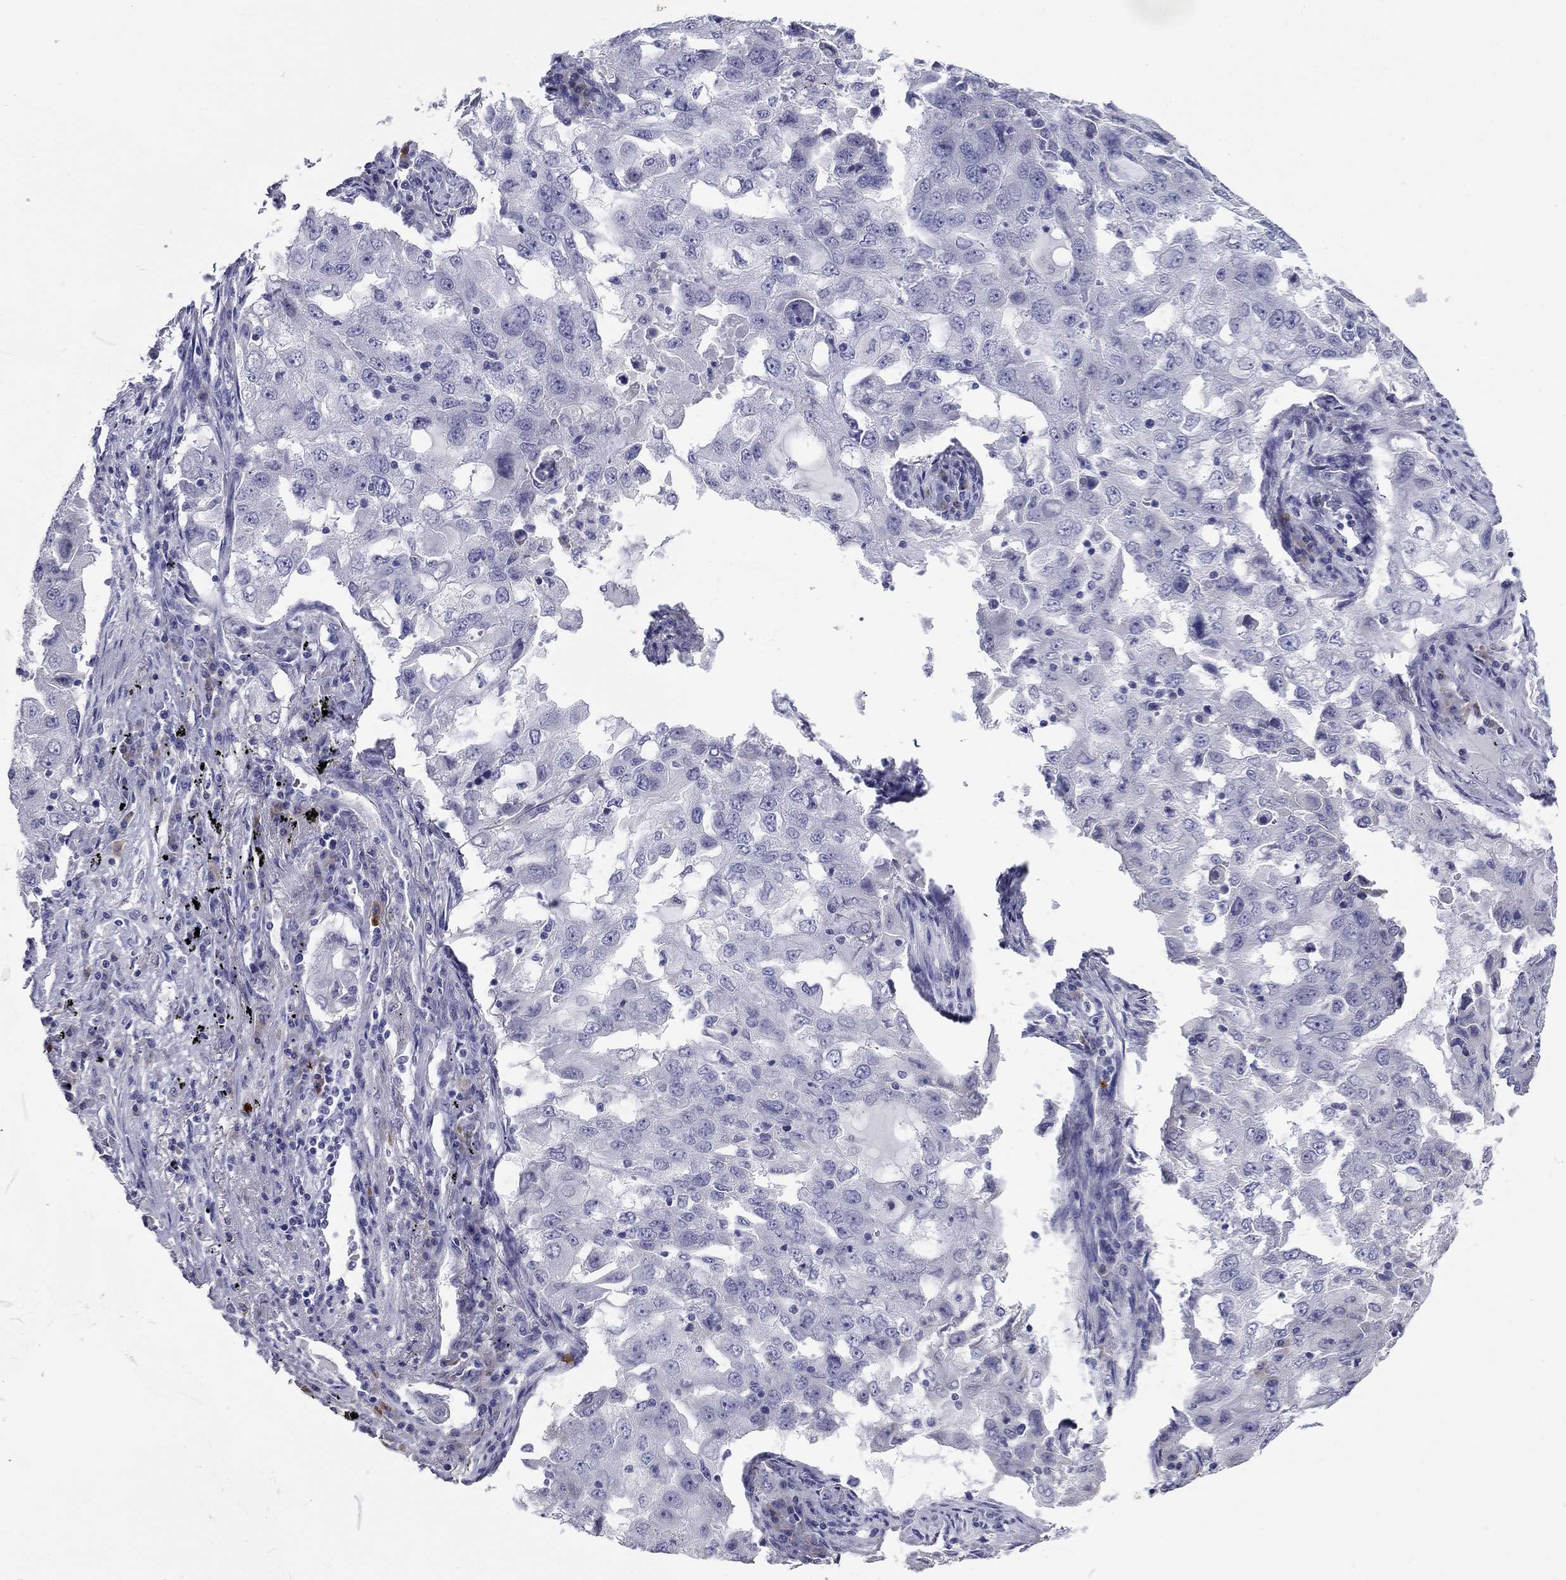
{"staining": {"intensity": "negative", "quantity": "none", "location": "none"}, "tissue": "lung cancer", "cell_type": "Tumor cells", "image_type": "cancer", "snomed": [{"axis": "morphology", "description": "Adenocarcinoma, NOS"}, {"axis": "topography", "description": "Lung"}], "caption": "Immunohistochemistry micrograph of human adenocarcinoma (lung) stained for a protein (brown), which demonstrates no positivity in tumor cells.", "gene": "GRK7", "patient": {"sex": "female", "age": 61}}